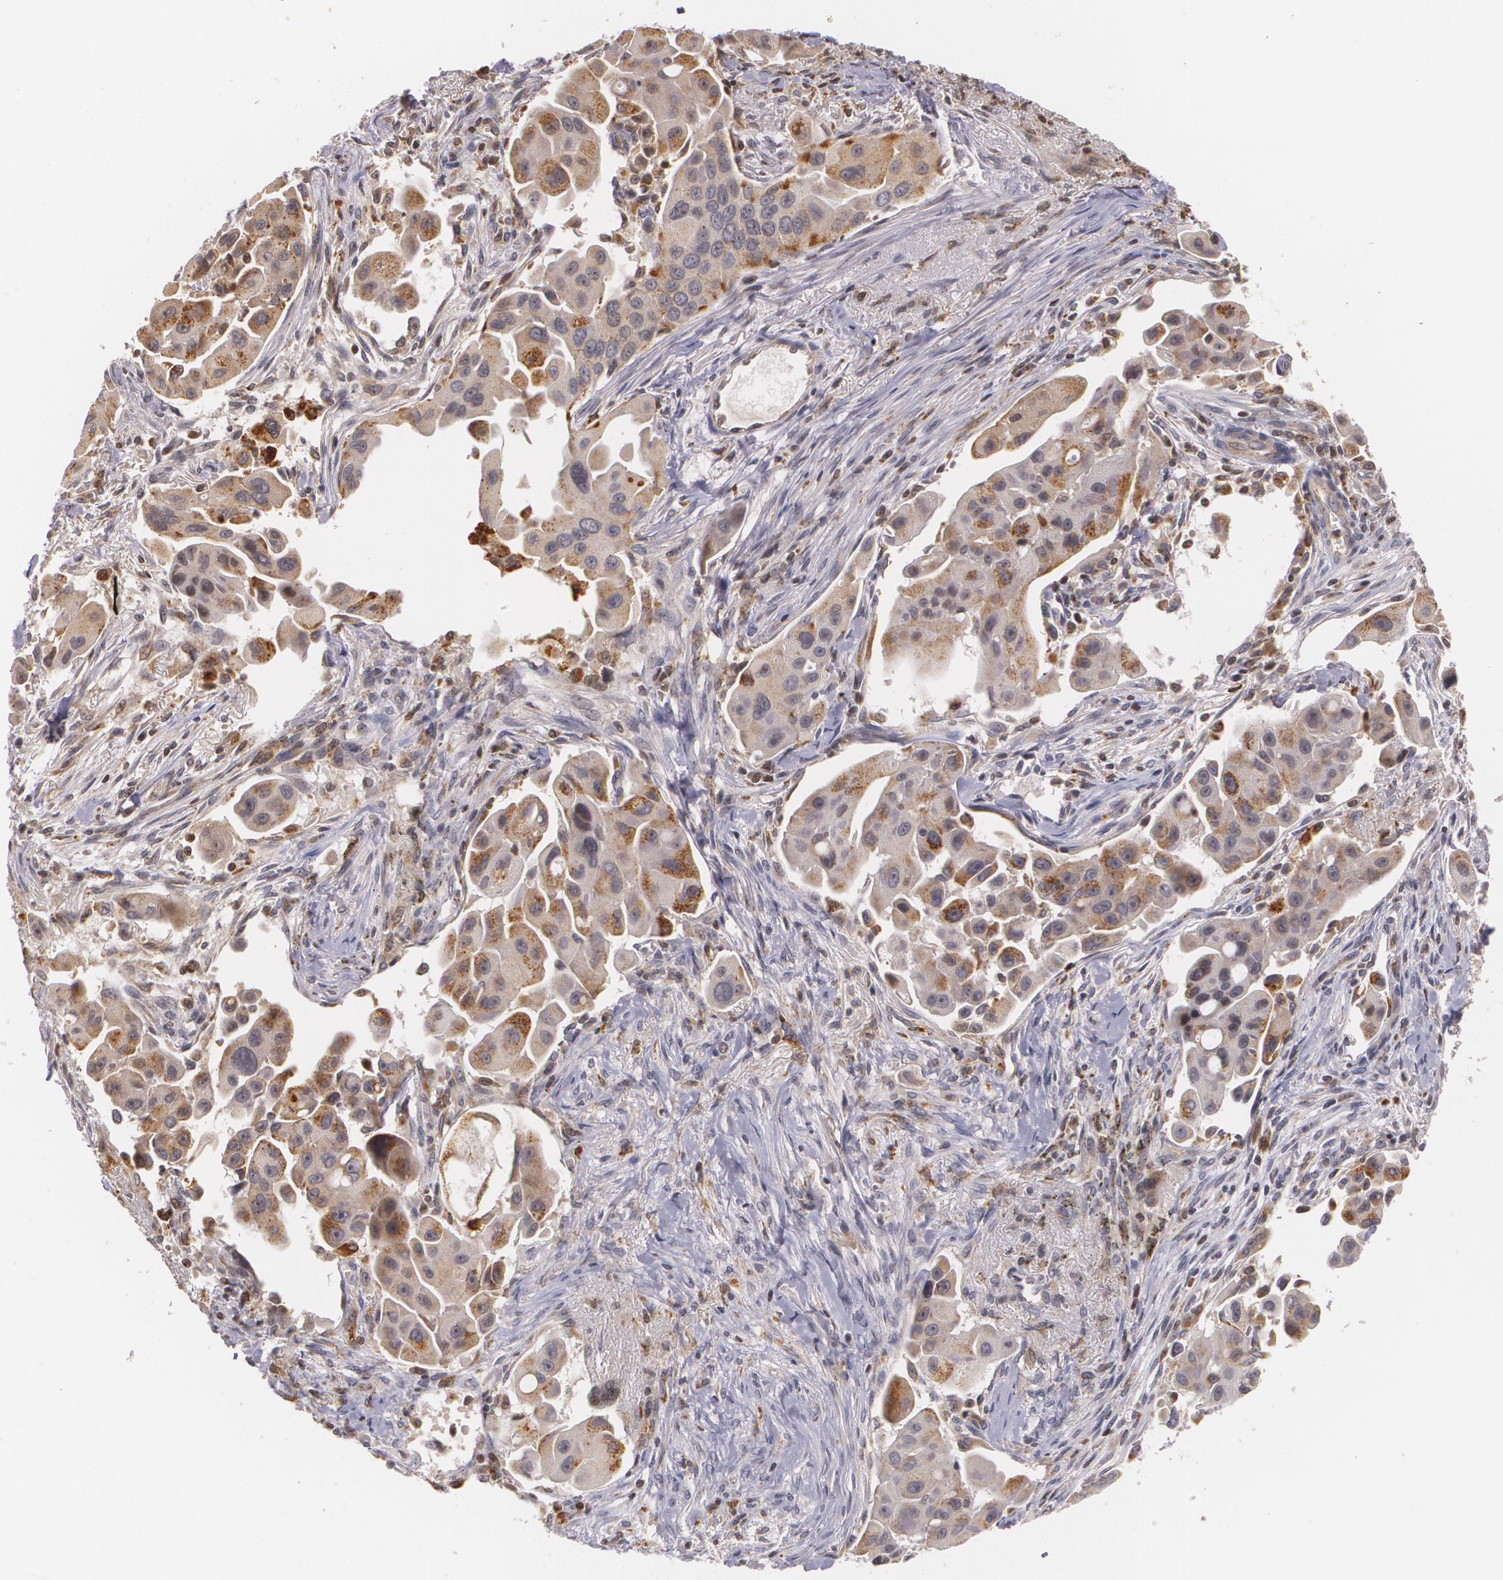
{"staining": {"intensity": "moderate", "quantity": ">75%", "location": "cytoplasmic/membranous"}, "tissue": "lung cancer", "cell_type": "Tumor cells", "image_type": "cancer", "snomed": [{"axis": "morphology", "description": "Adenocarcinoma, NOS"}, {"axis": "topography", "description": "Lung"}], "caption": "A histopathology image of human lung cancer stained for a protein exhibits moderate cytoplasmic/membranous brown staining in tumor cells.", "gene": "VAV3", "patient": {"sex": "male", "age": 68}}